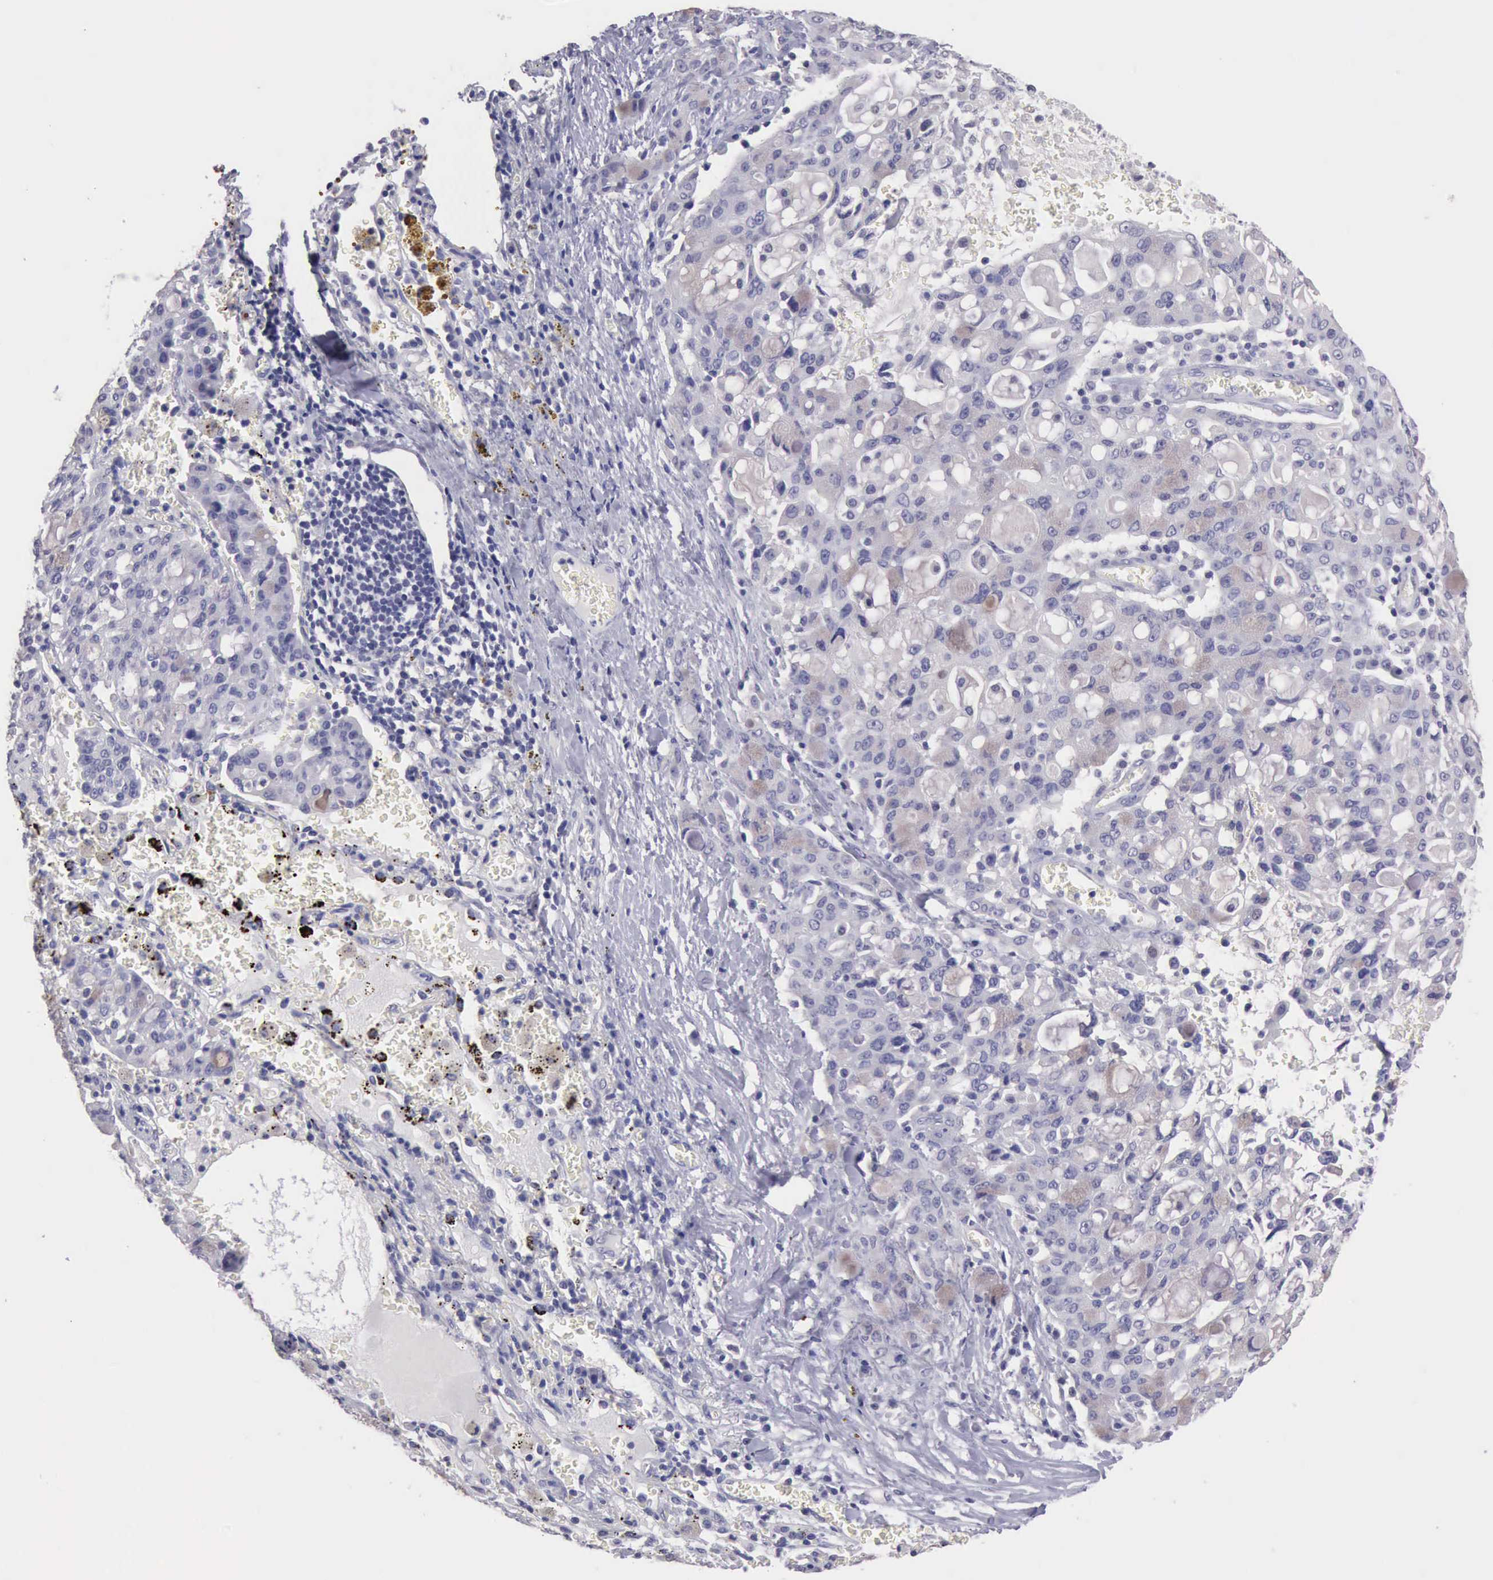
{"staining": {"intensity": "weak", "quantity": "<25%", "location": "cytoplasmic/membranous"}, "tissue": "lung cancer", "cell_type": "Tumor cells", "image_type": "cancer", "snomed": [{"axis": "morphology", "description": "Adenocarcinoma, NOS"}, {"axis": "topography", "description": "Lung"}], "caption": "Tumor cells are negative for brown protein staining in lung cancer.", "gene": "KCND1", "patient": {"sex": "female", "age": 44}}